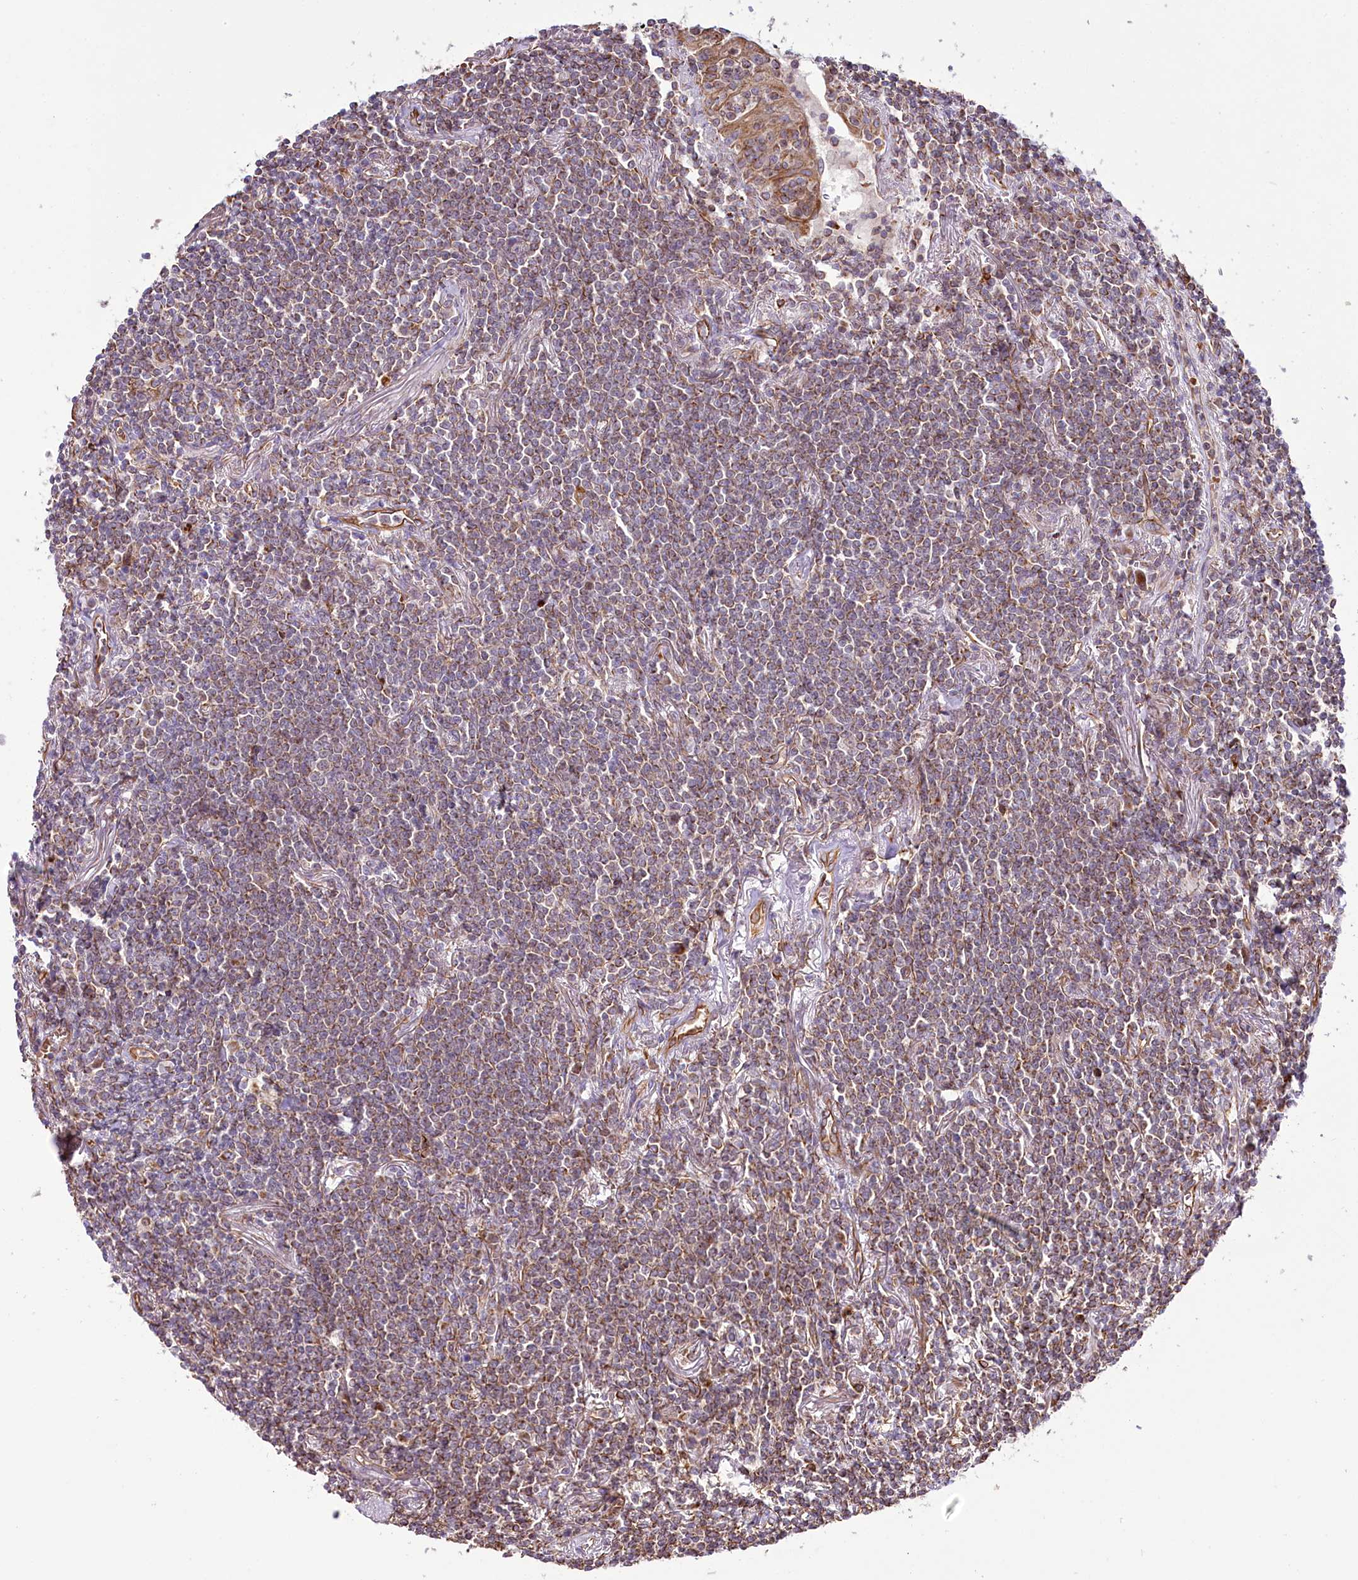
{"staining": {"intensity": "moderate", "quantity": ">75%", "location": "cytoplasmic/membranous"}, "tissue": "lymphoma", "cell_type": "Tumor cells", "image_type": "cancer", "snomed": [{"axis": "morphology", "description": "Malignant lymphoma, non-Hodgkin's type, Low grade"}, {"axis": "topography", "description": "Lung"}], "caption": "Protein analysis of malignant lymphoma, non-Hodgkin's type (low-grade) tissue reveals moderate cytoplasmic/membranous staining in about >75% of tumor cells.", "gene": "THUMPD3", "patient": {"sex": "female", "age": 71}}